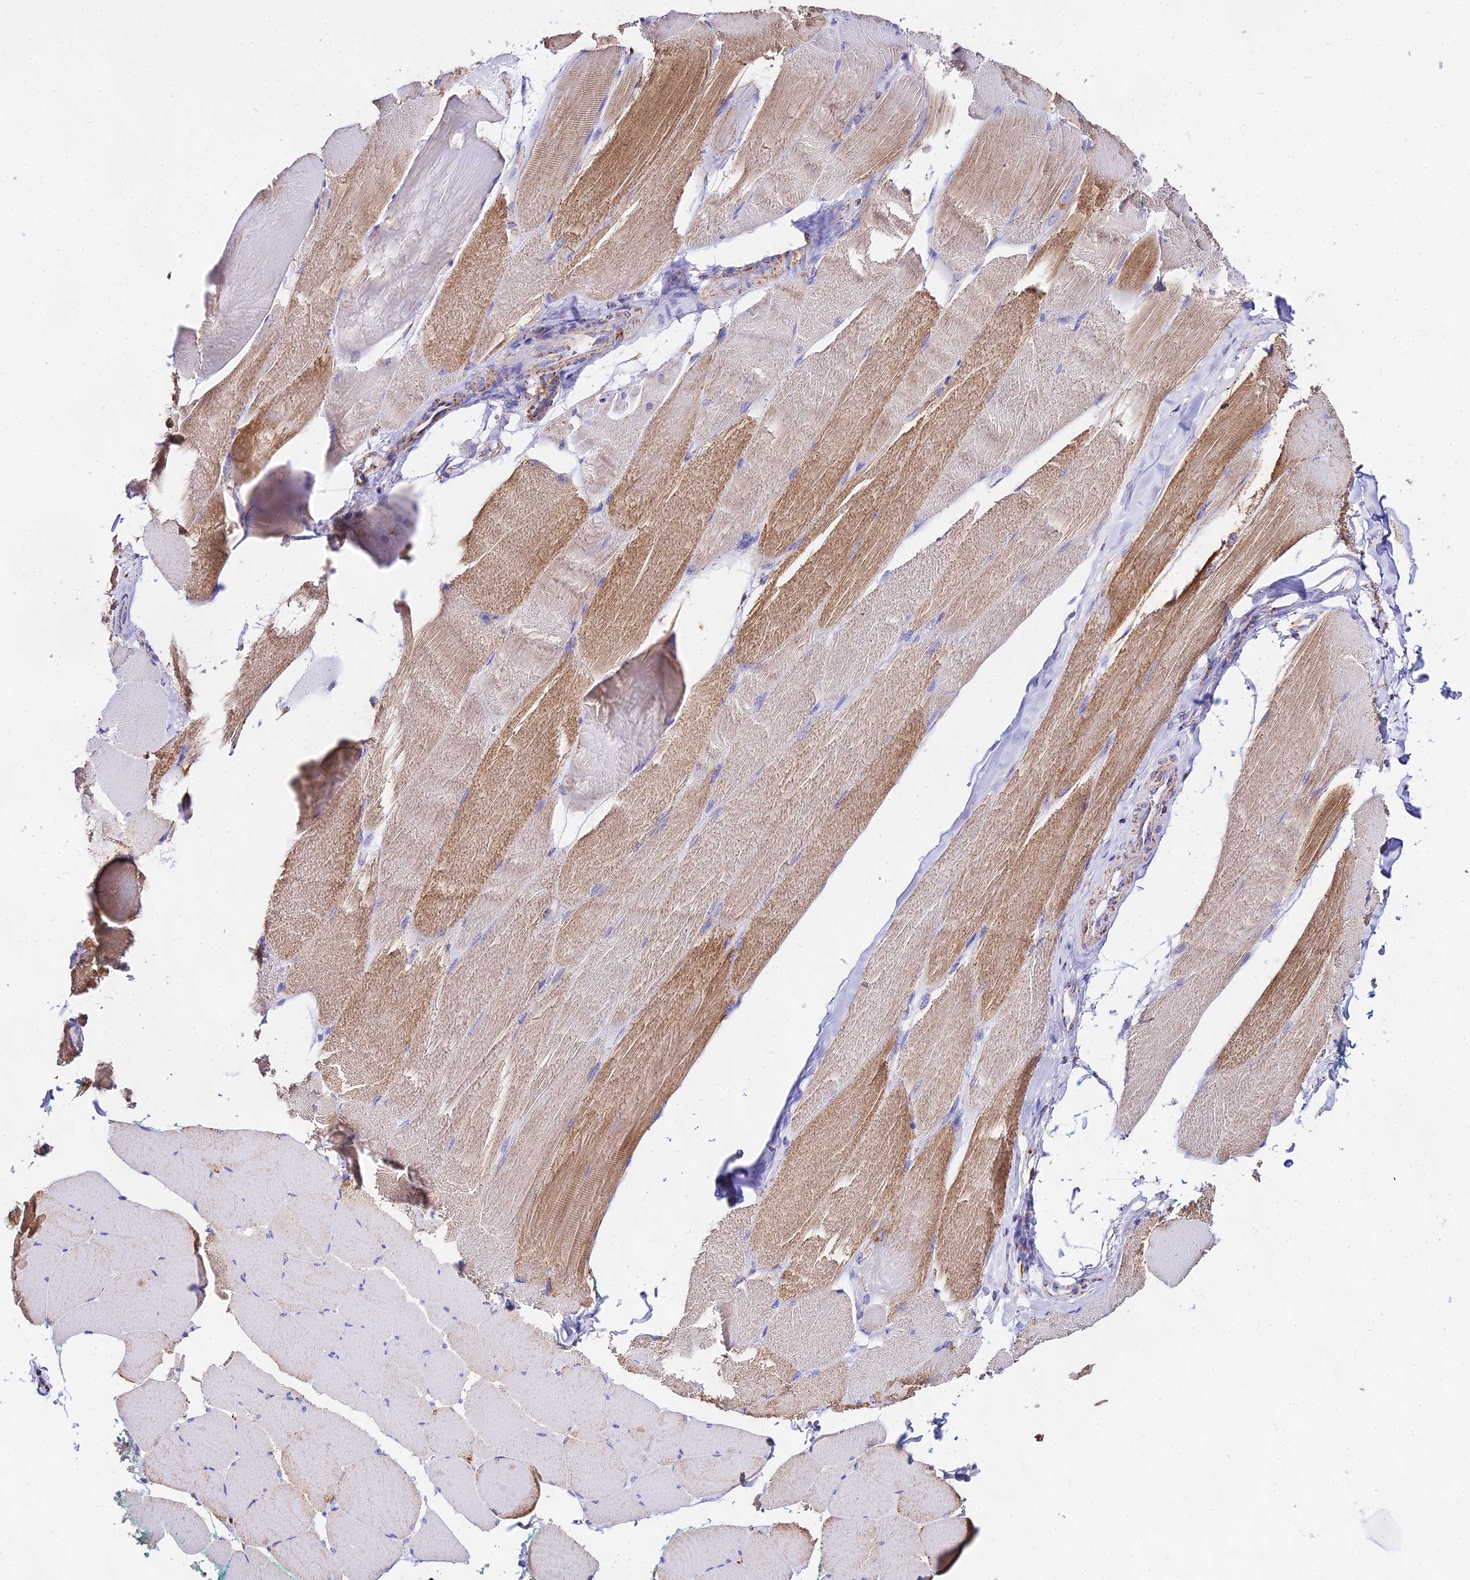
{"staining": {"intensity": "moderate", "quantity": "25%-75%", "location": "cytoplasmic/membranous"}, "tissue": "skeletal muscle", "cell_type": "Myocytes", "image_type": "normal", "snomed": [{"axis": "morphology", "description": "Normal tissue, NOS"}, {"axis": "morphology", "description": "Squamous cell carcinoma, NOS"}, {"axis": "topography", "description": "Skeletal muscle"}], "caption": "Moderate cytoplasmic/membranous positivity for a protein is present in approximately 25%-75% of myocytes of unremarkable skeletal muscle using IHC.", "gene": "ATP5PD", "patient": {"sex": "male", "age": 51}}